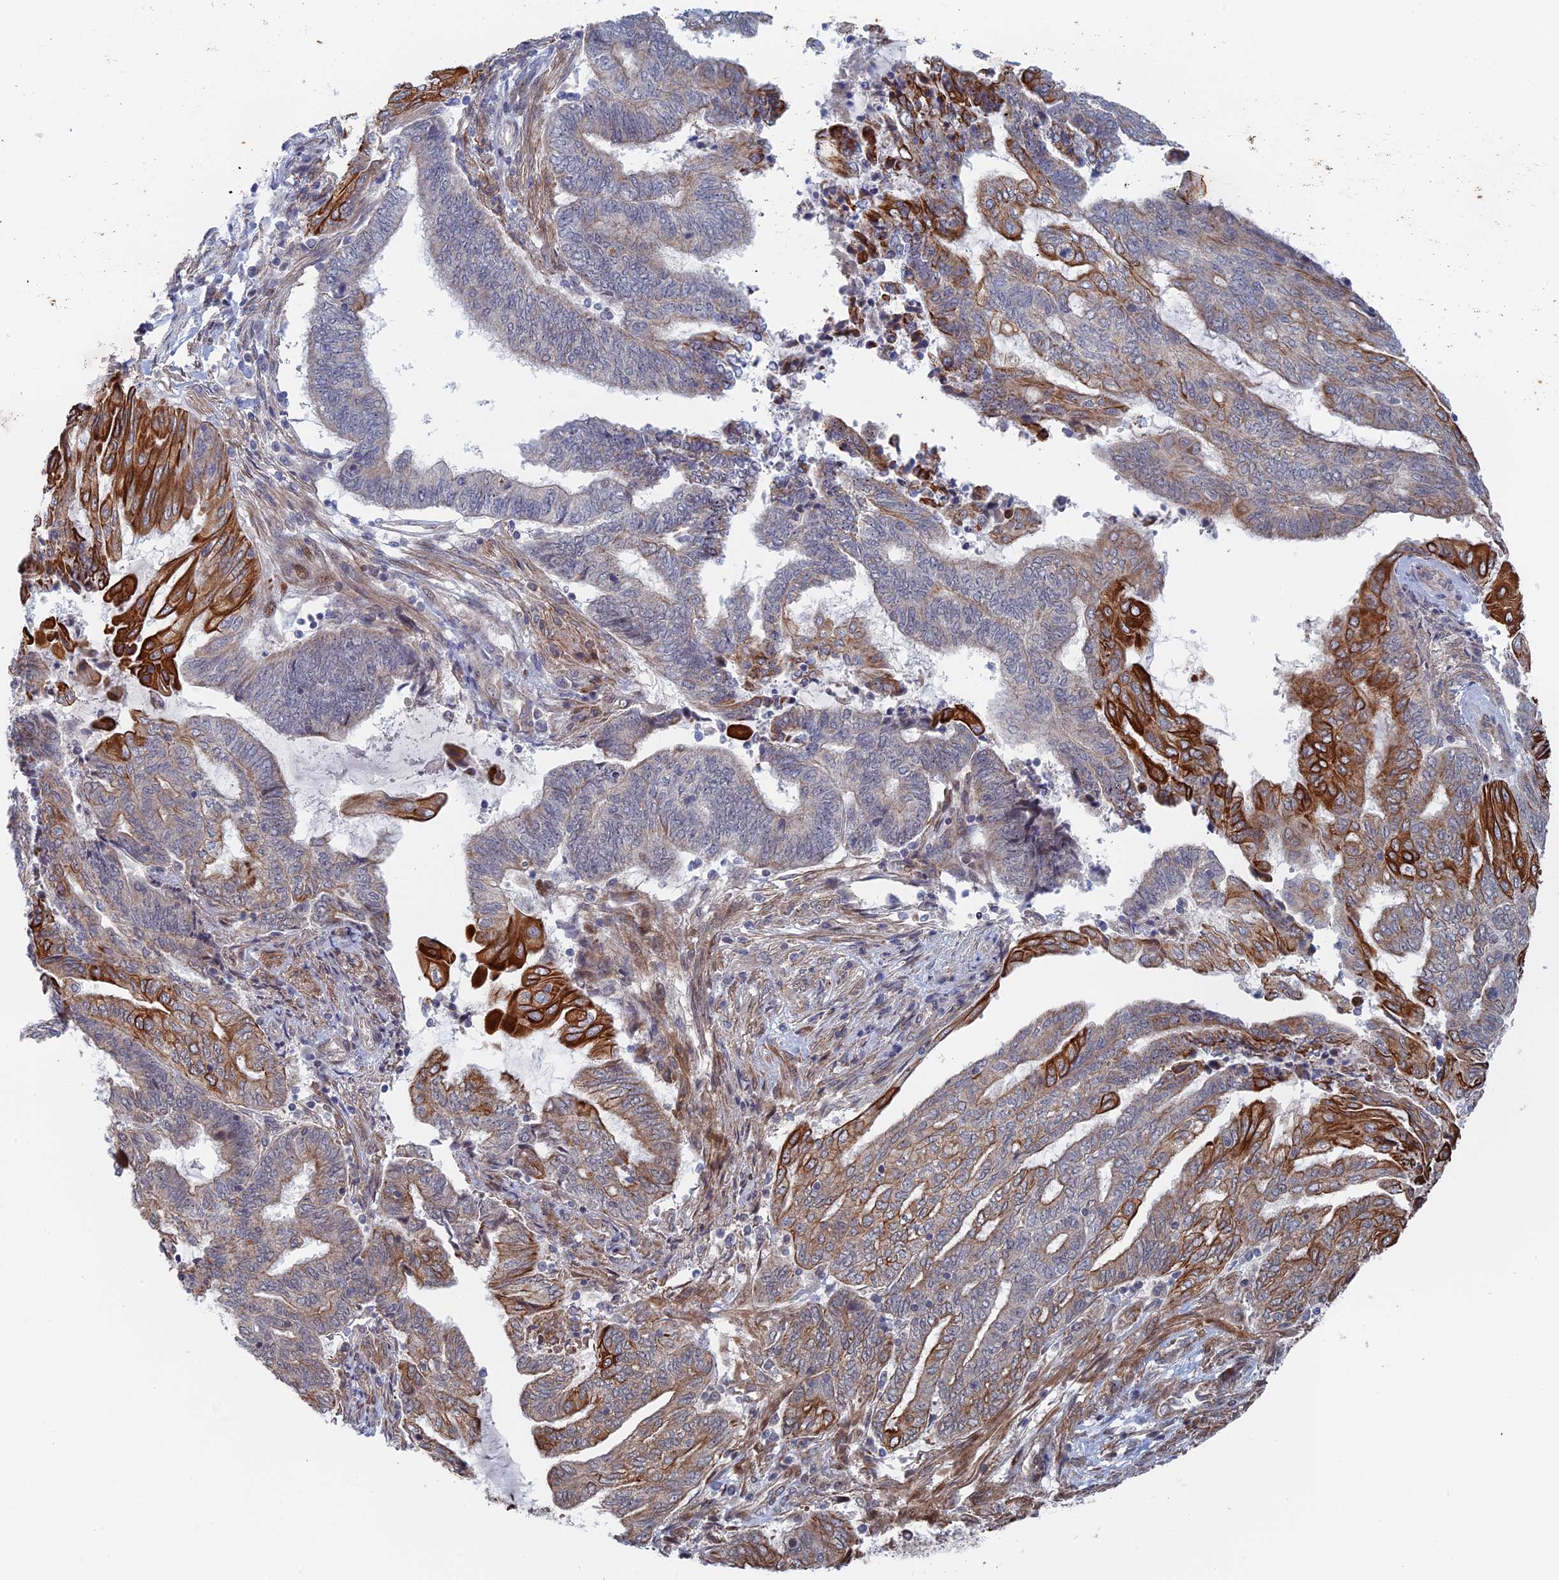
{"staining": {"intensity": "strong", "quantity": "<25%", "location": "cytoplasmic/membranous"}, "tissue": "endometrial cancer", "cell_type": "Tumor cells", "image_type": "cancer", "snomed": [{"axis": "morphology", "description": "Adenocarcinoma, NOS"}, {"axis": "topography", "description": "Uterus"}, {"axis": "topography", "description": "Endometrium"}], "caption": "Strong cytoplasmic/membranous expression is seen in about <25% of tumor cells in endometrial cancer. (IHC, brightfield microscopy, high magnification).", "gene": "IL7", "patient": {"sex": "female", "age": 70}}